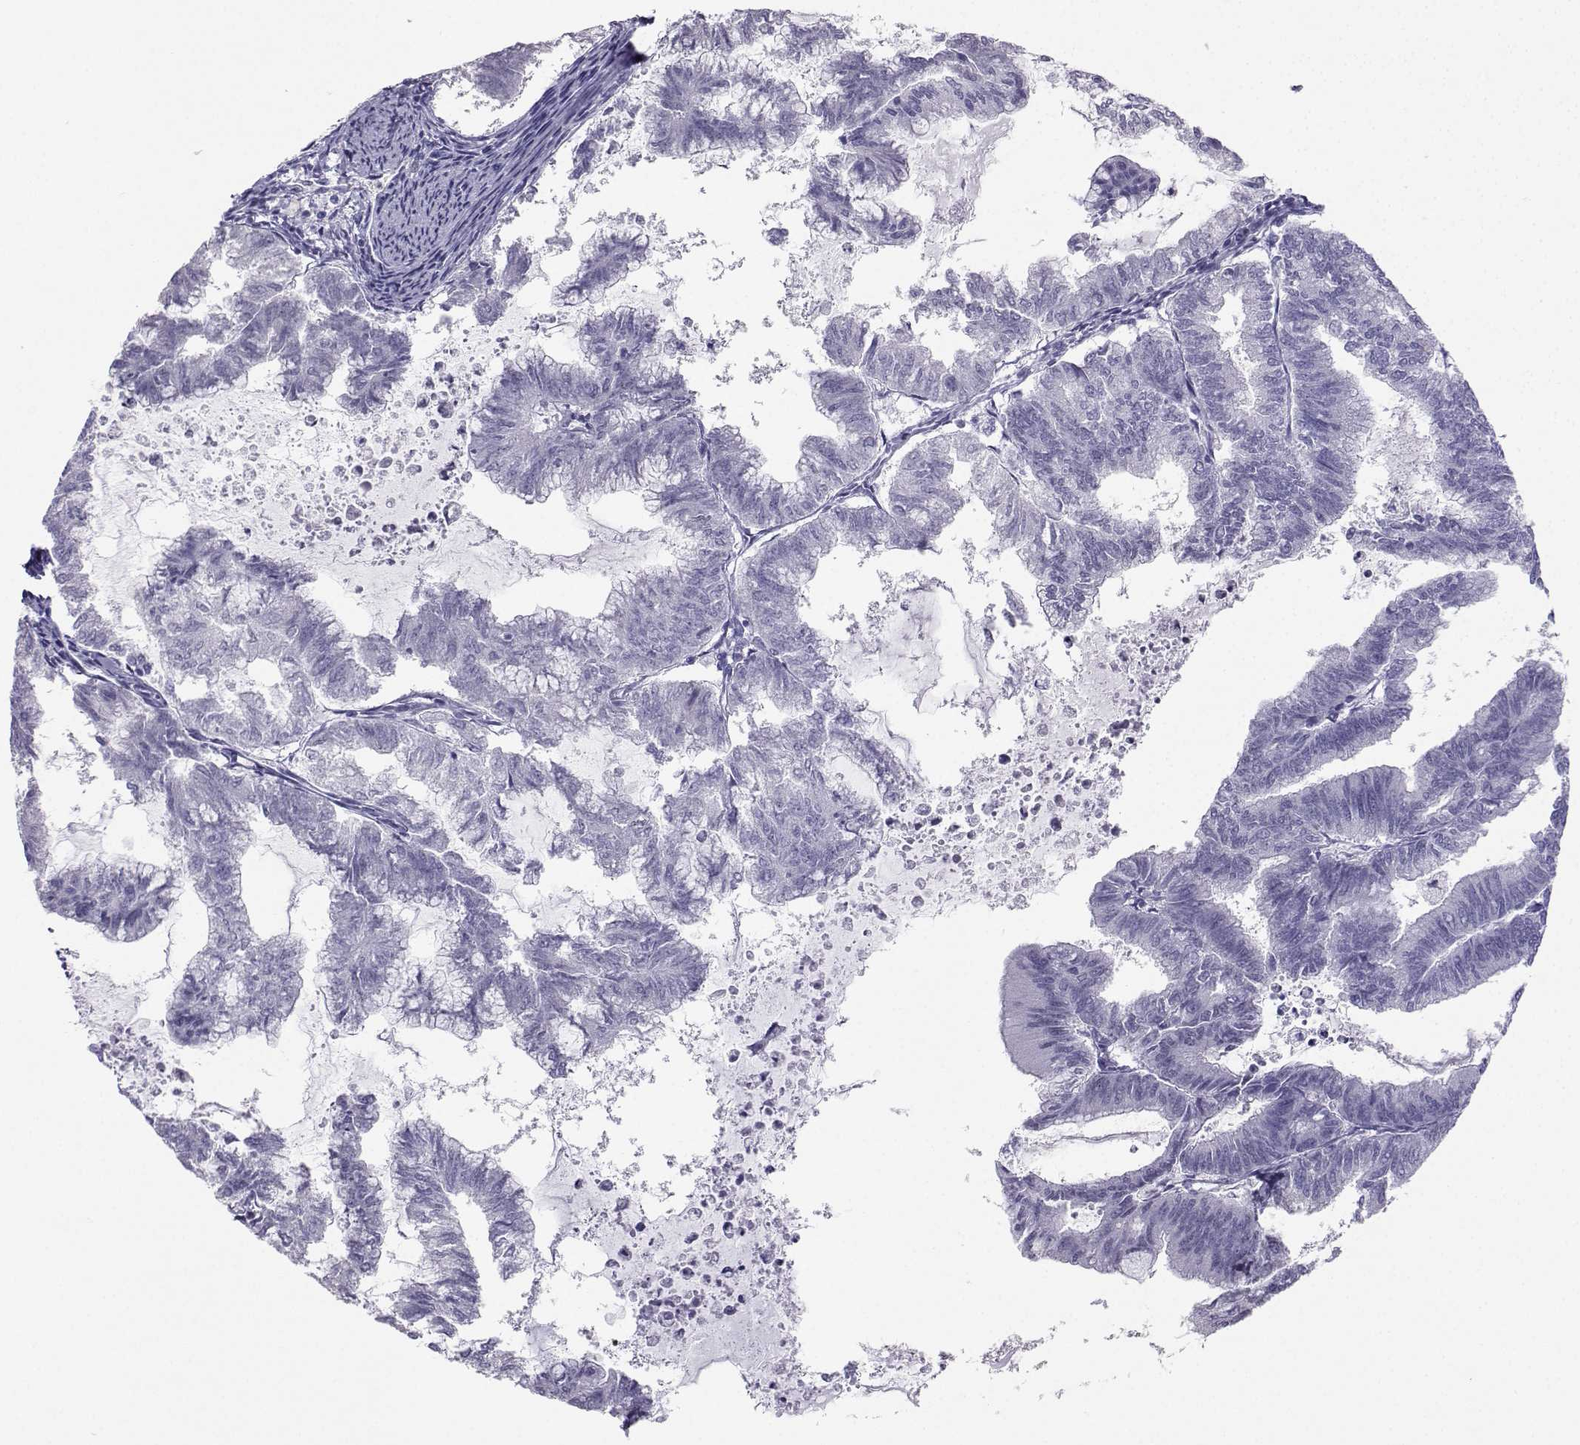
{"staining": {"intensity": "negative", "quantity": "none", "location": "none"}, "tissue": "endometrial cancer", "cell_type": "Tumor cells", "image_type": "cancer", "snomed": [{"axis": "morphology", "description": "Adenocarcinoma, NOS"}, {"axis": "topography", "description": "Endometrium"}], "caption": "Tumor cells are negative for protein expression in human endometrial cancer.", "gene": "TEDC2", "patient": {"sex": "female", "age": 79}}